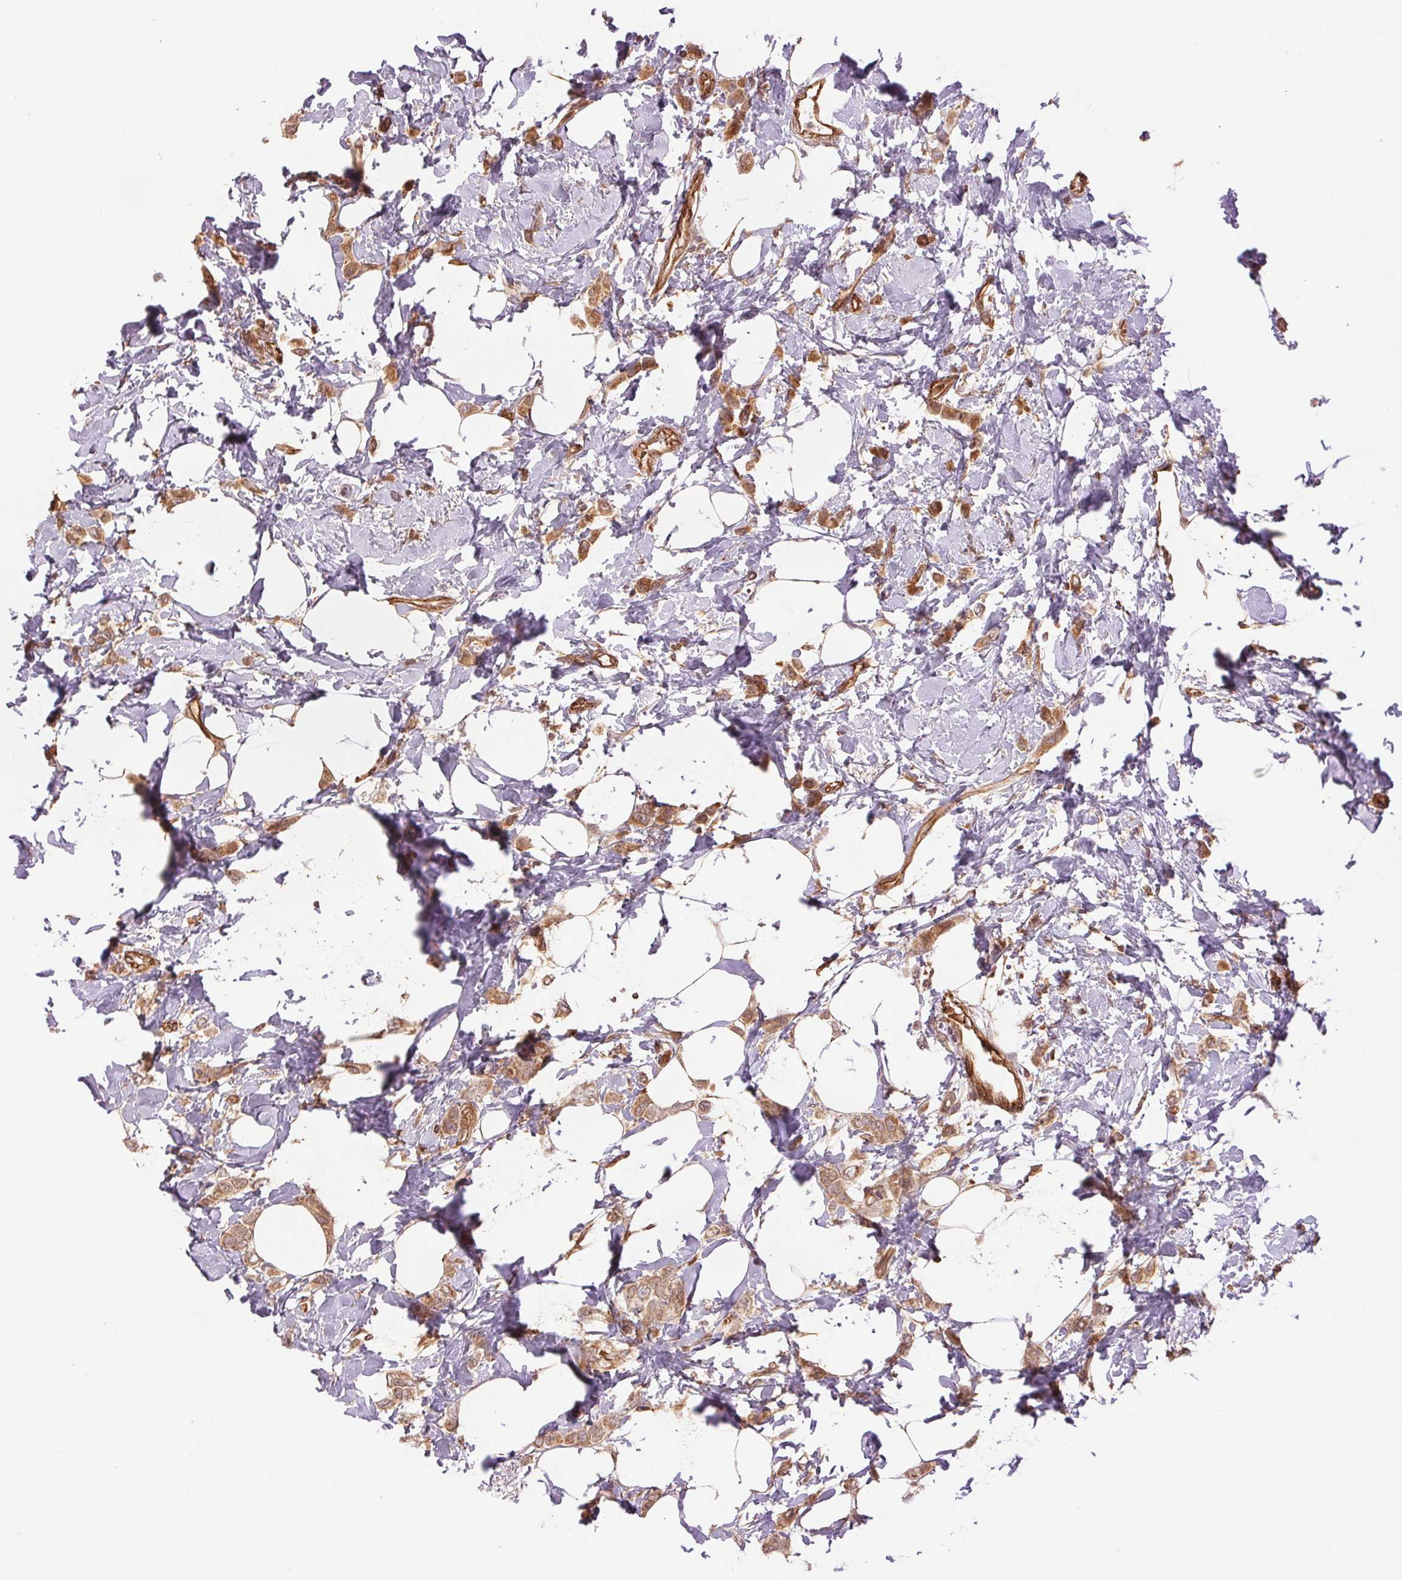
{"staining": {"intensity": "moderate", "quantity": ">75%", "location": "cytoplasmic/membranous"}, "tissue": "breast cancer", "cell_type": "Tumor cells", "image_type": "cancer", "snomed": [{"axis": "morphology", "description": "Lobular carcinoma"}, {"axis": "topography", "description": "Breast"}], "caption": "High-magnification brightfield microscopy of lobular carcinoma (breast) stained with DAB (brown) and counterstained with hematoxylin (blue). tumor cells exhibit moderate cytoplasmic/membranous positivity is identified in about>75% of cells.", "gene": "STARD7", "patient": {"sex": "female", "age": 66}}